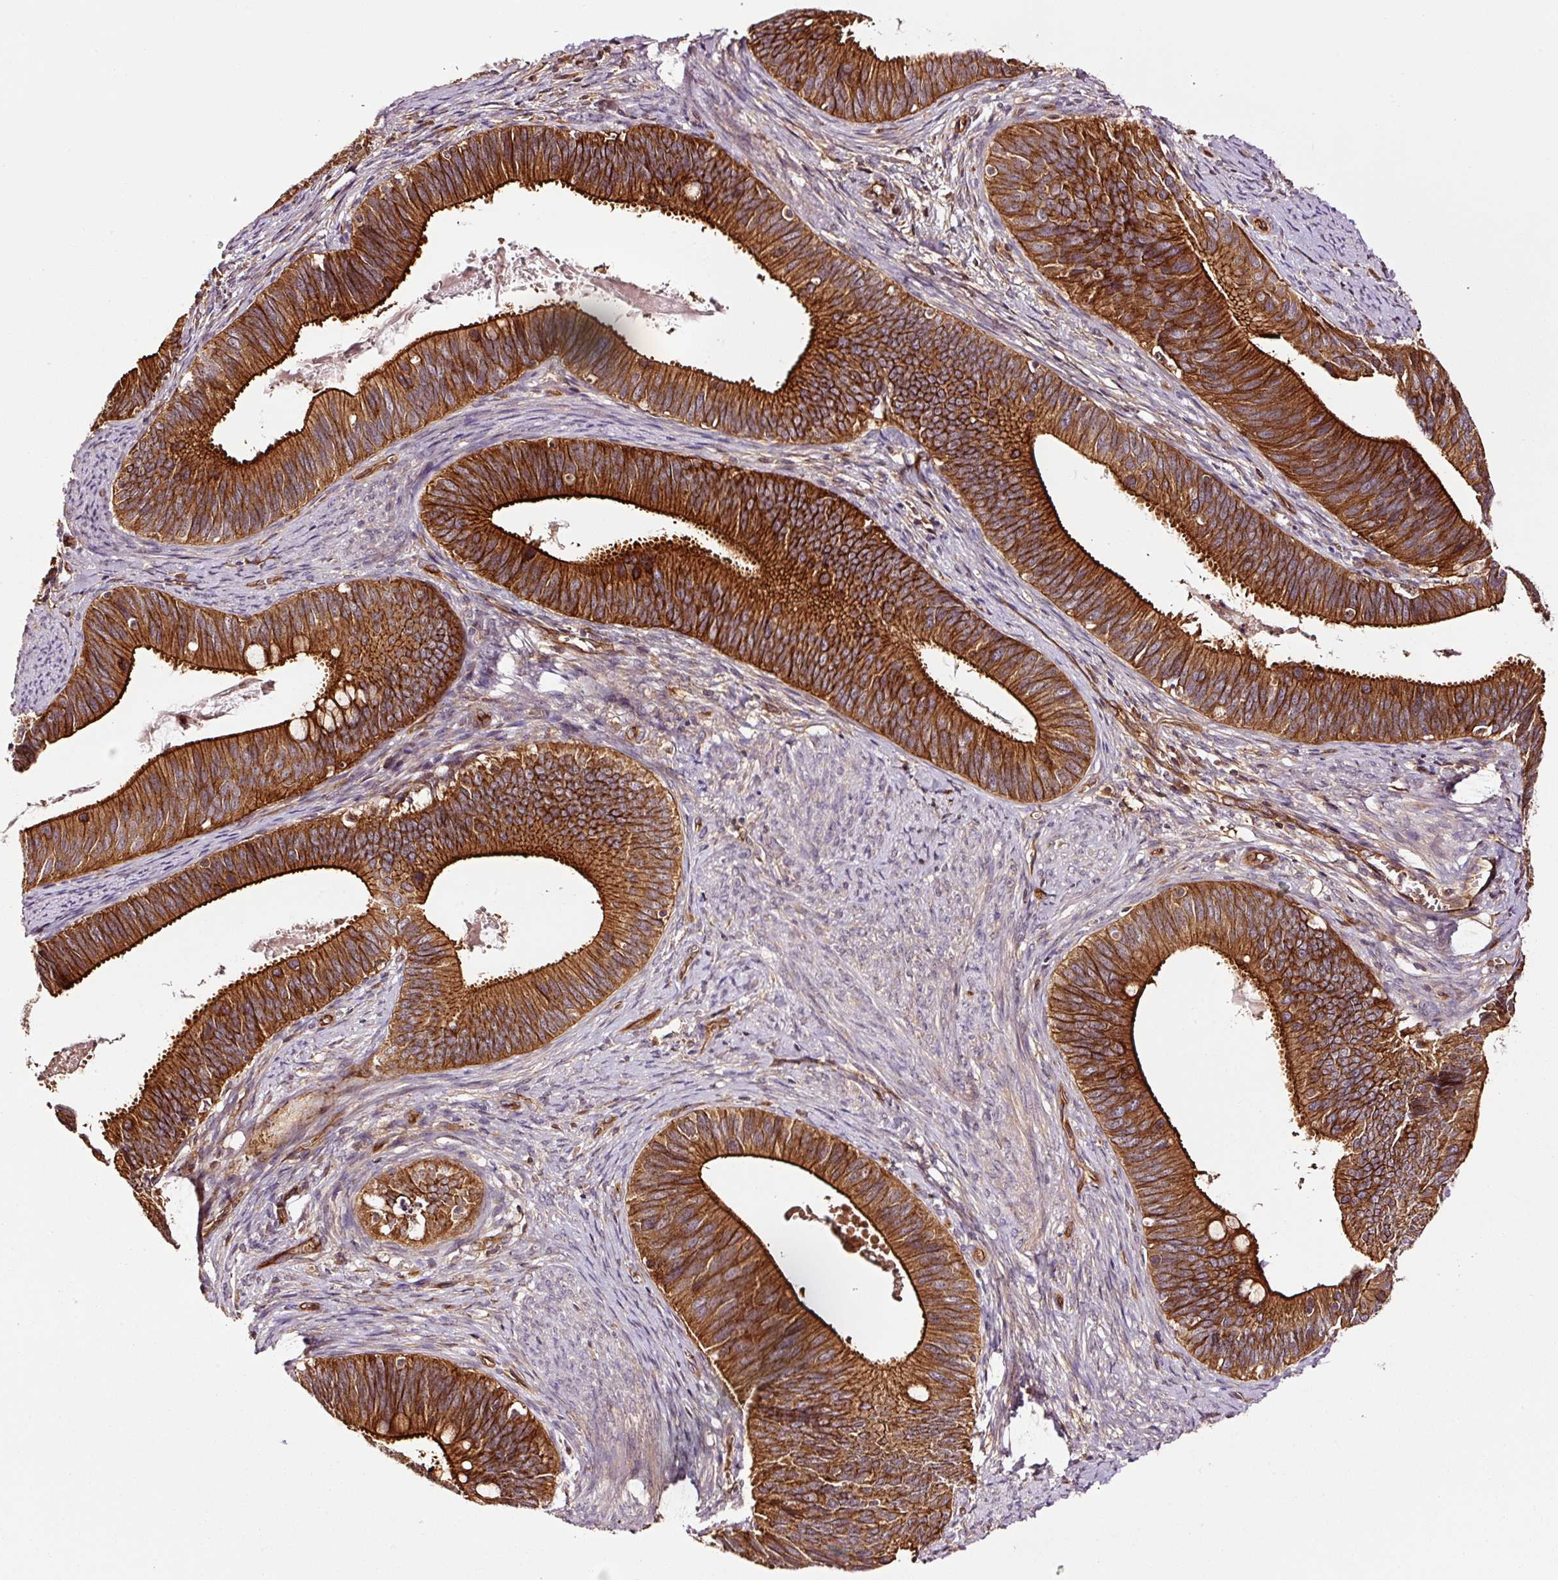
{"staining": {"intensity": "strong", "quantity": ">75%", "location": "cytoplasmic/membranous"}, "tissue": "cervical cancer", "cell_type": "Tumor cells", "image_type": "cancer", "snomed": [{"axis": "morphology", "description": "Adenocarcinoma, NOS"}, {"axis": "topography", "description": "Cervix"}], "caption": "IHC (DAB (3,3'-diaminobenzidine)) staining of human cervical adenocarcinoma displays strong cytoplasmic/membranous protein staining in about >75% of tumor cells.", "gene": "METAP1", "patient": {"sex": "female", "age": 42}}